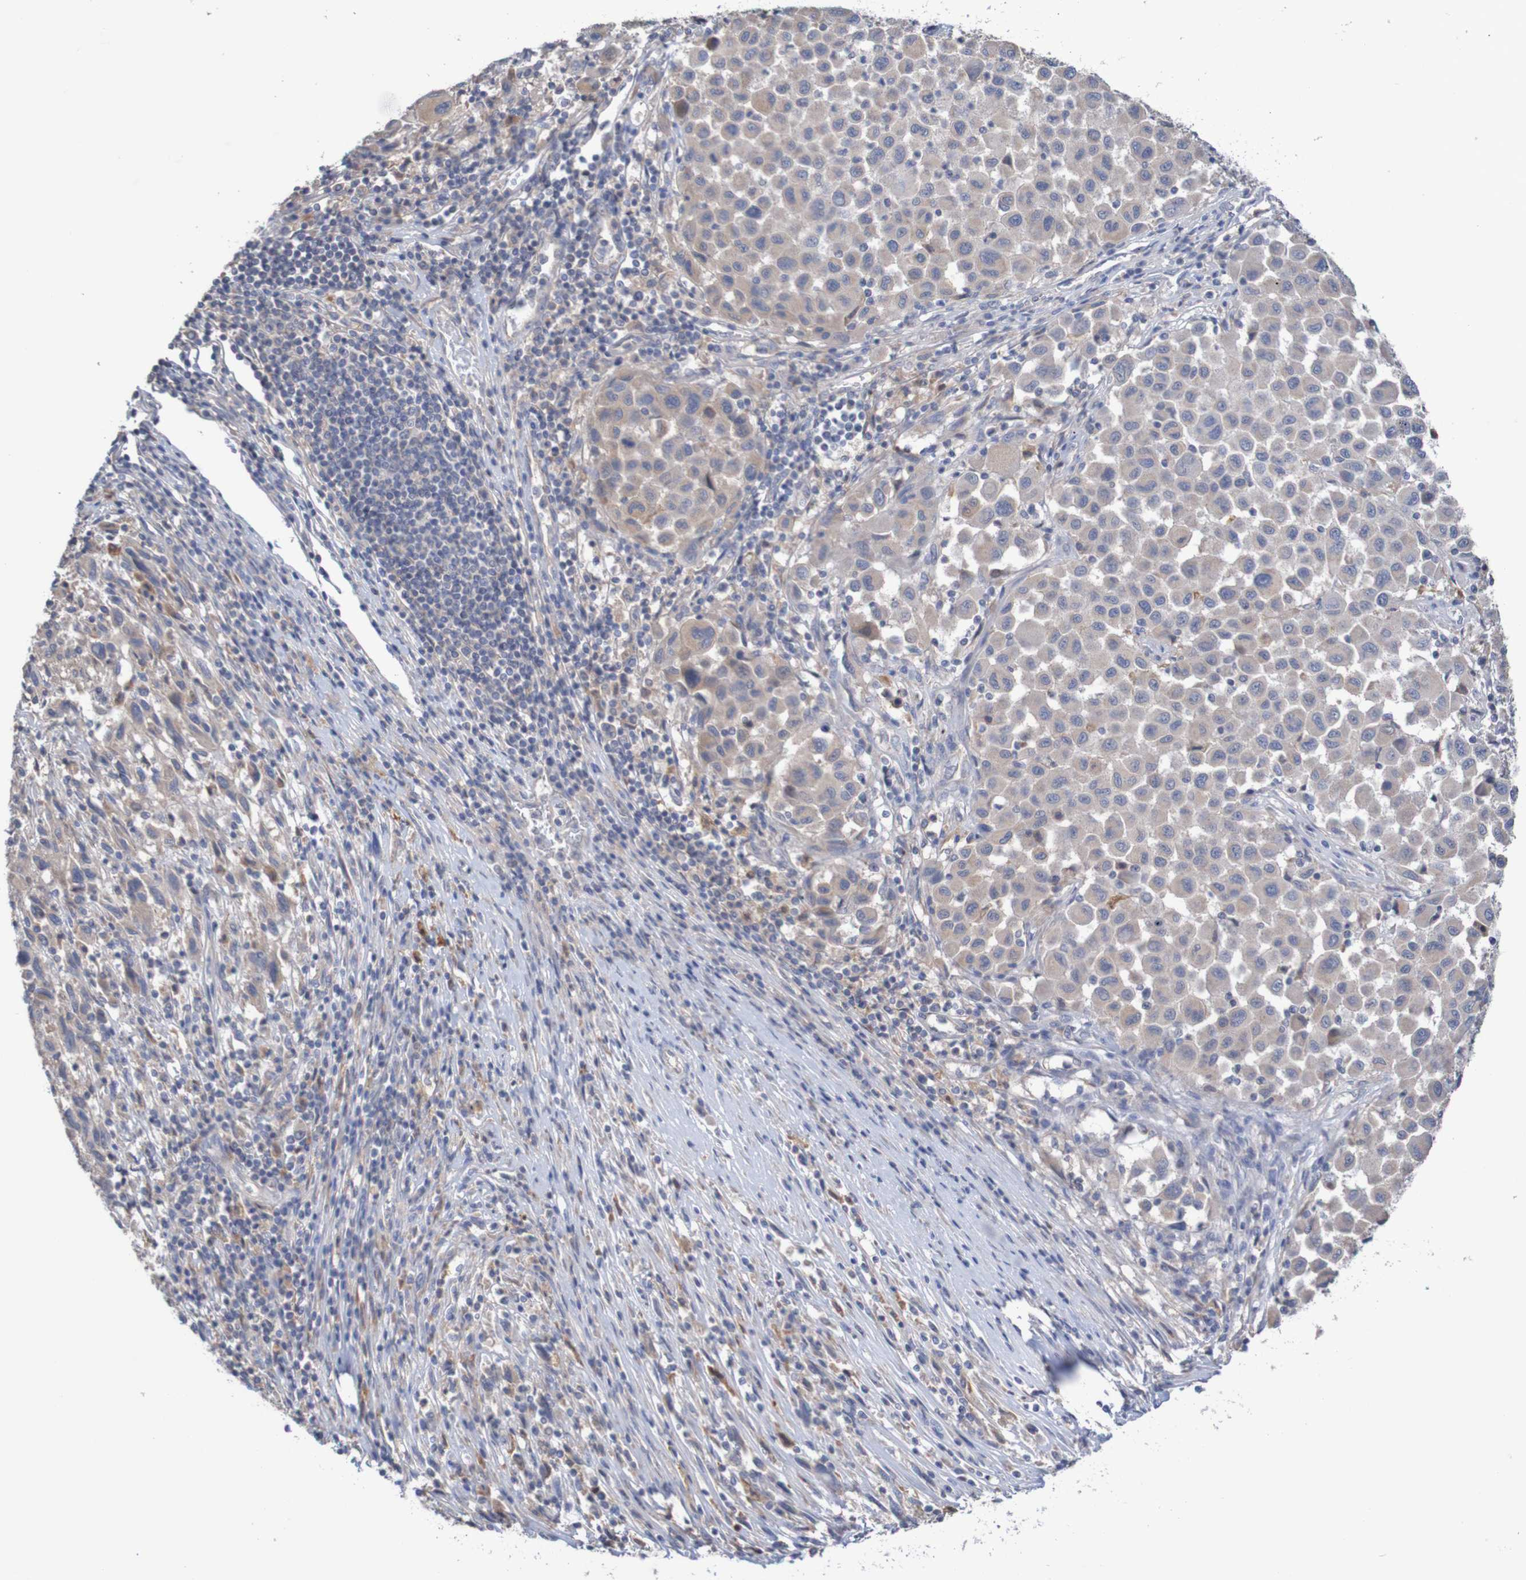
{"staining": {"intensity": "weak", "quantity": "<25%", "location": "cytoplasmic/membranous"}, "tissue": "melanoma", "cell_type": "Tumor cells", "image_type": "cancer", "snomed": [{"axis": "morphology", "description": "Malignant melanoma, Metastatic site"}, {"axis": "topography", "description": "Lymph node"}], "caption": "IHC of human melanoma displays no positivity in tumor cells.", "gene": "PHYH", "patient": {"sex": "male", "age": 61}}